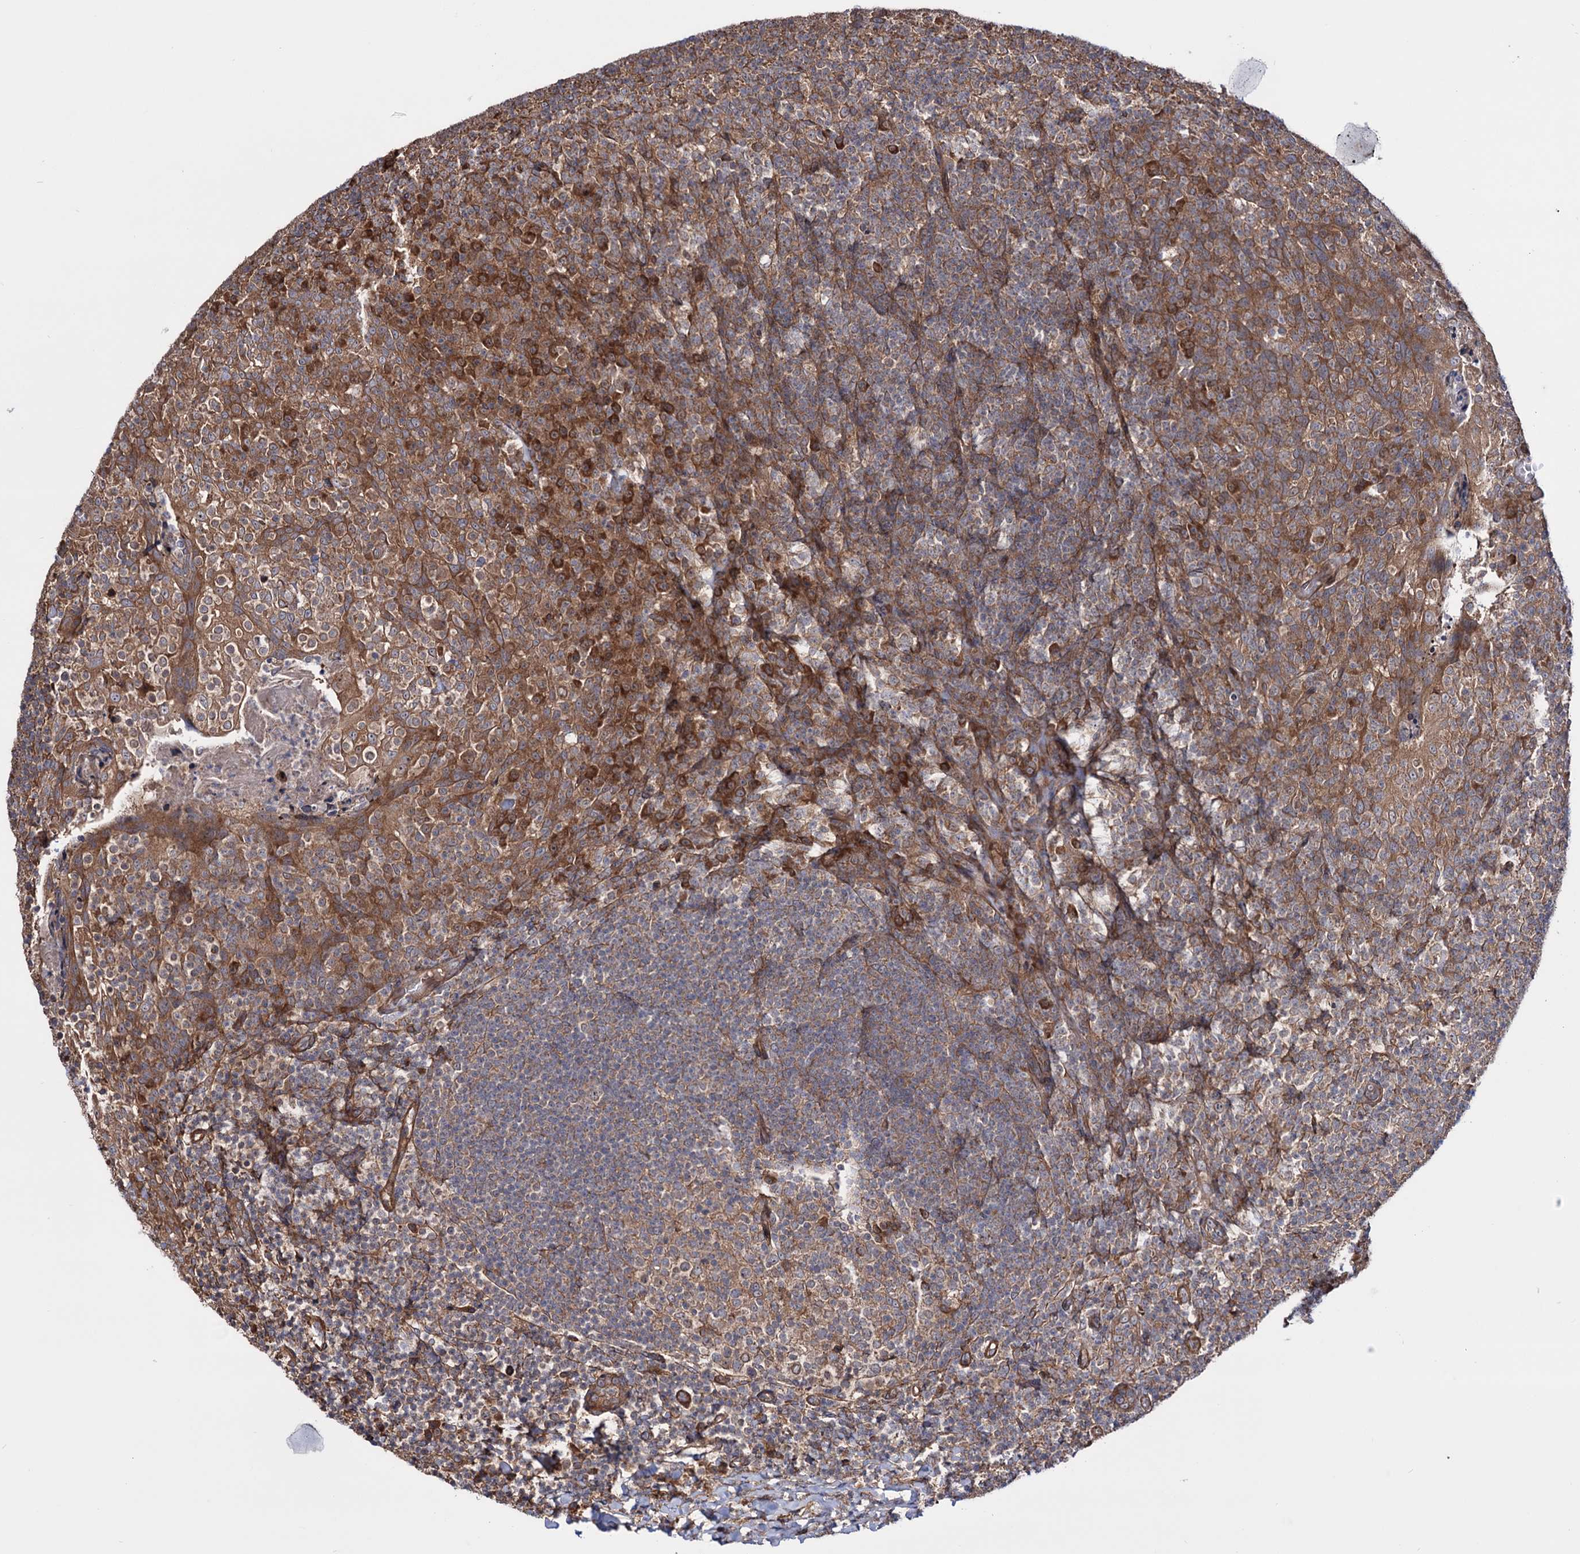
{"staining": {"intensity": "moderate", "quantity": ">75%", "location": "cytoplasmic/membranous"}, "tissue": "tonsil", "cell_type": "Germinal center cells", "image_type": "normal", "snomed": [{"axis": "morphology", "description": "Normal tissue, NOS"}, {"axis": "topography", "description": "Tonsil"}], "caption": "This photomicrograph demonstrates immunohistochemistry (IHC) staining of benign tonsil, with medium moderate cytoplasmic/membranous expression in about >75% of germinal center cells.", "gene": "FERMT2", "patient": {"sex": "female", "age": 10}}